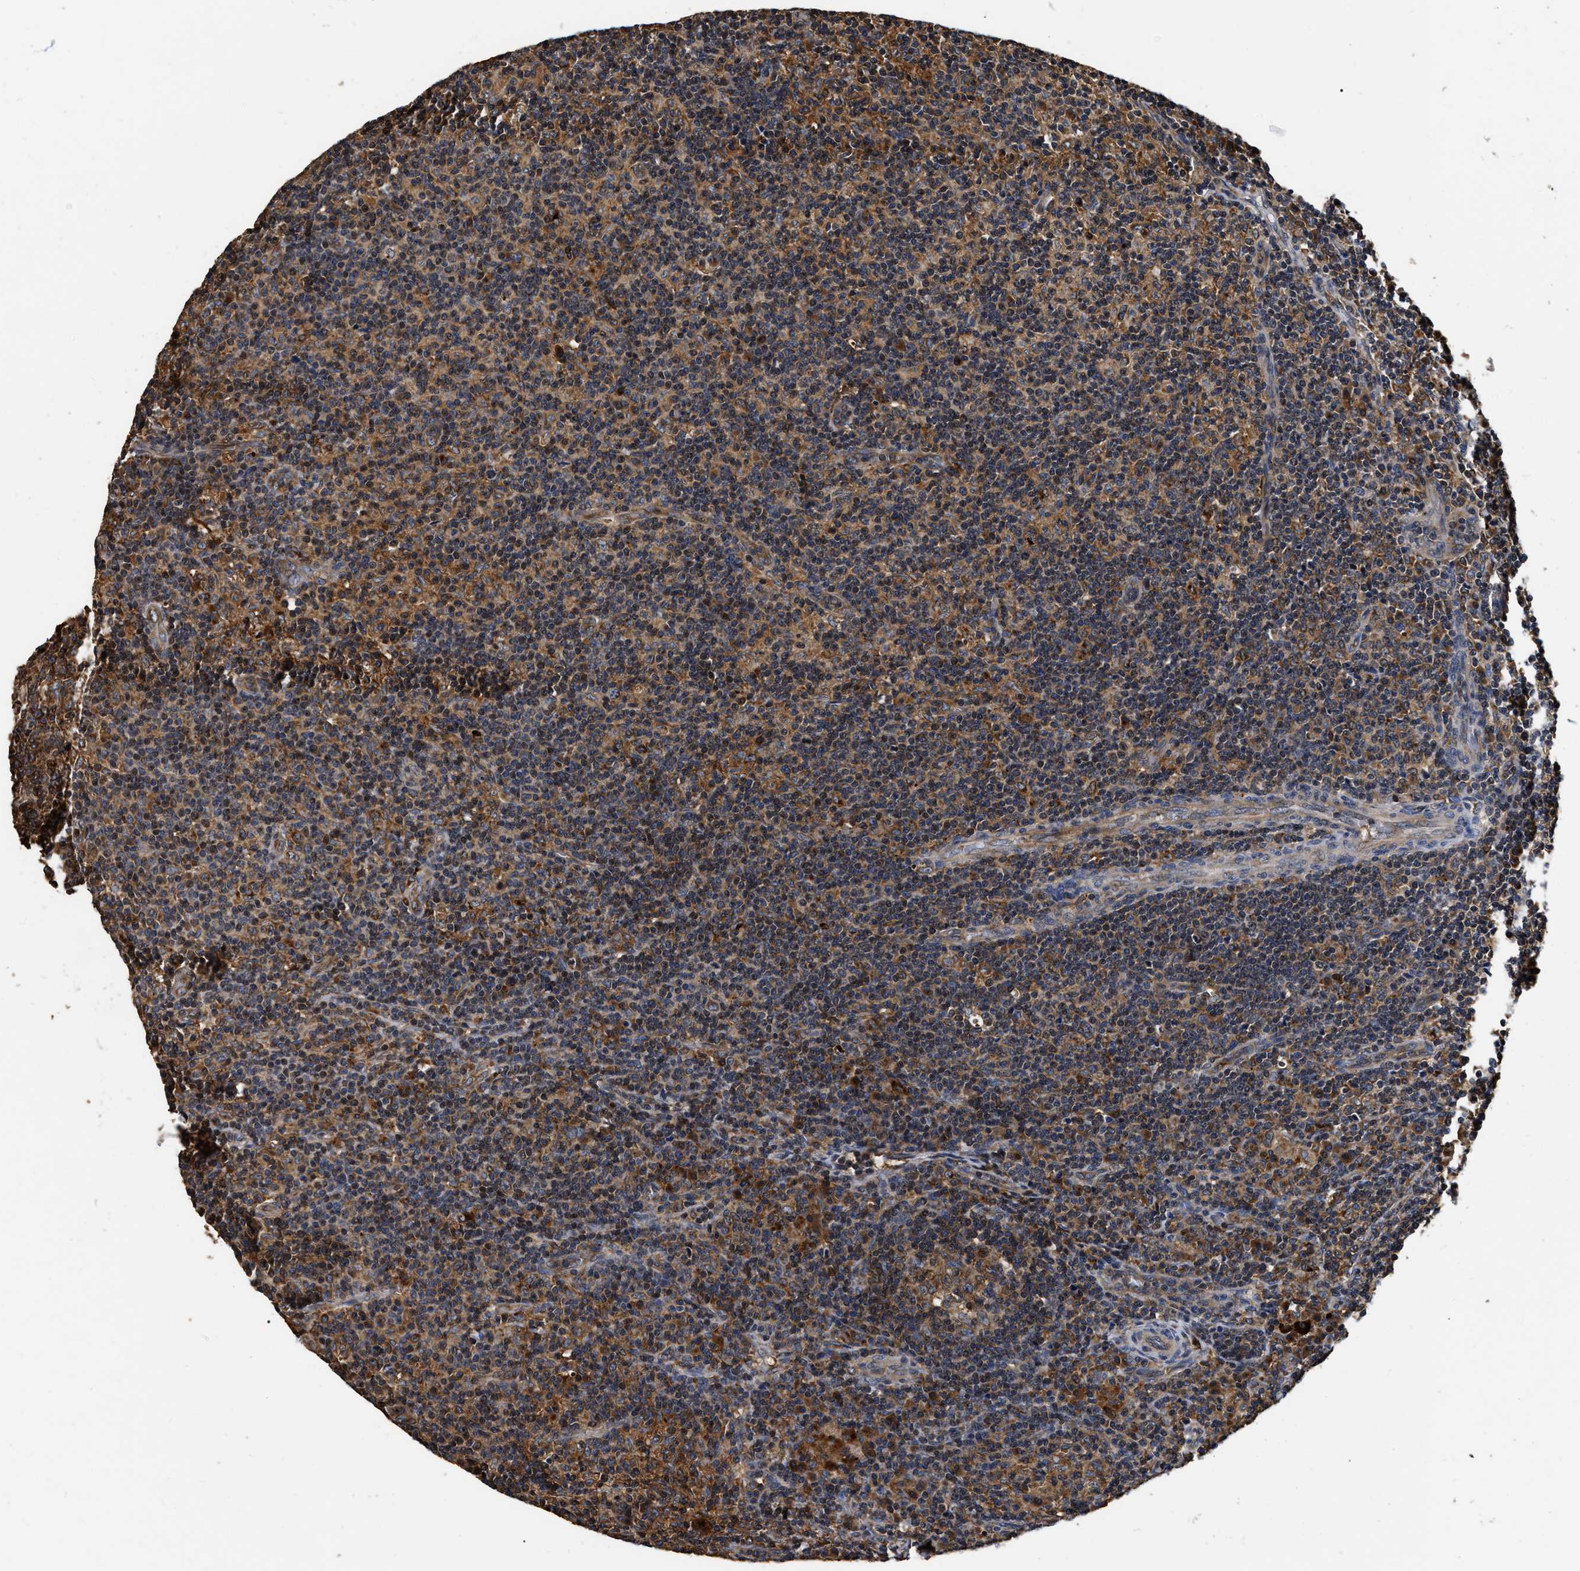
{"staining": {"intensity": "strong", "quantity": ">75%", "location": "cytoplasmic/membranous"}, "tissue": "lymph node", "cell_type": "Germinal center cells", "image_type": "normal", "snomed": [{"axis": "morphology", "description": "Normal tissue, NOS"}, {"axis": "morphology", "description": "Inflammation, NOS"}, {"axis": "topography", "description": "Lymph node"}], "caption": "There is high levels of strong cytoplasmic/membranous expression in germinal center cells of normal lymph node, as demonstrated by immunohistochemical staining (brown color).", "gene": "ABCG8", "patient": {"sex": "male", "age": 55}}